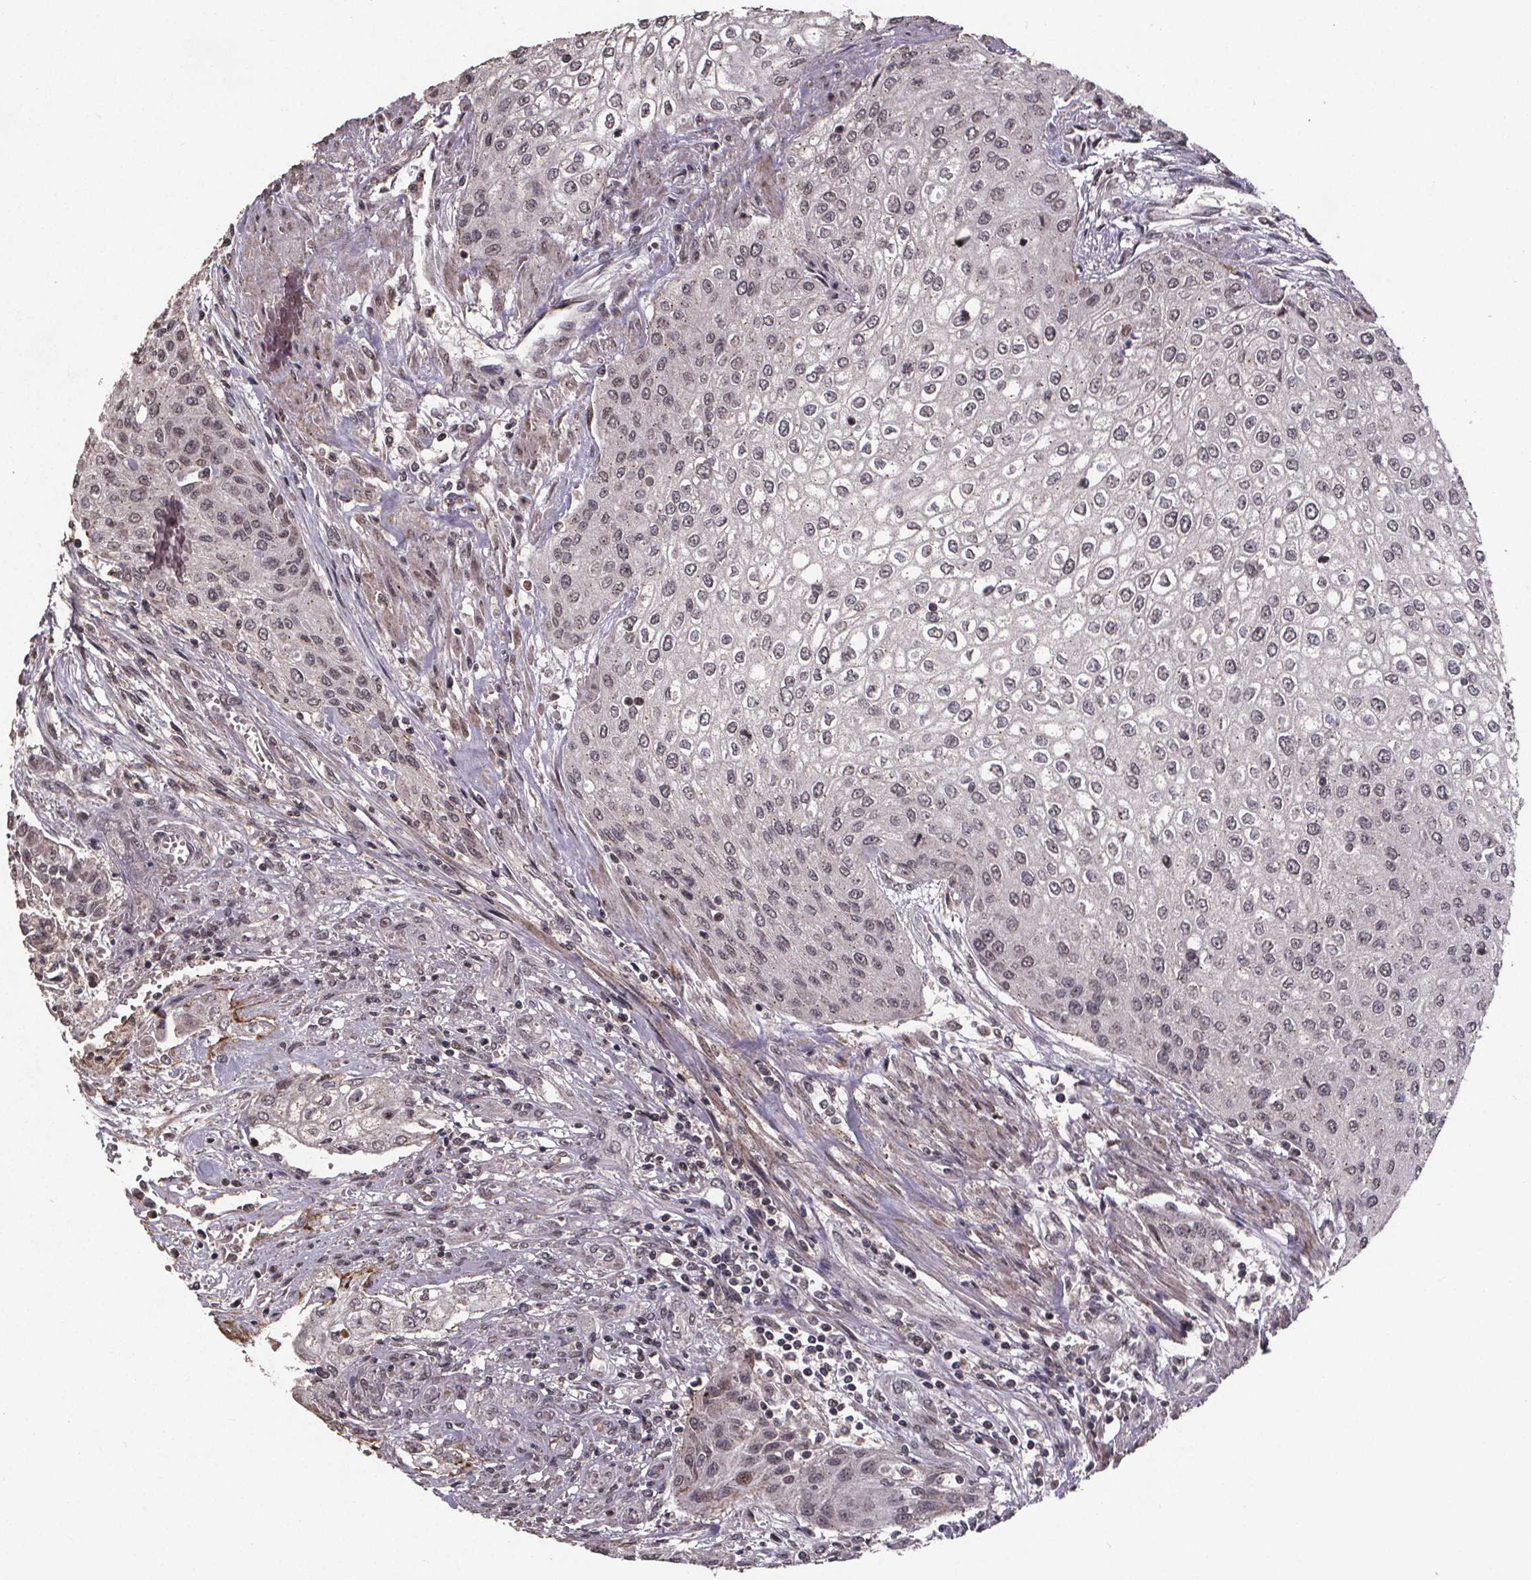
{"staining": {"intensity": "negative", "quantity": "none", "location": "none"}, "tissue": "urothelial cancer", "cell_type": "Tumor cells", "image_type": "cancer", "snomed": [{"axis": "morphology", "description": "Urothelial carcinoma, High grade"}, {"axis": "topography", "description": "Urinary bladder"}], "caption": "An image of human urothelial cancer is negative for staining in tumor cells.", "gene": "GPX3", "patient": {"sex": "male", "age": 62}}